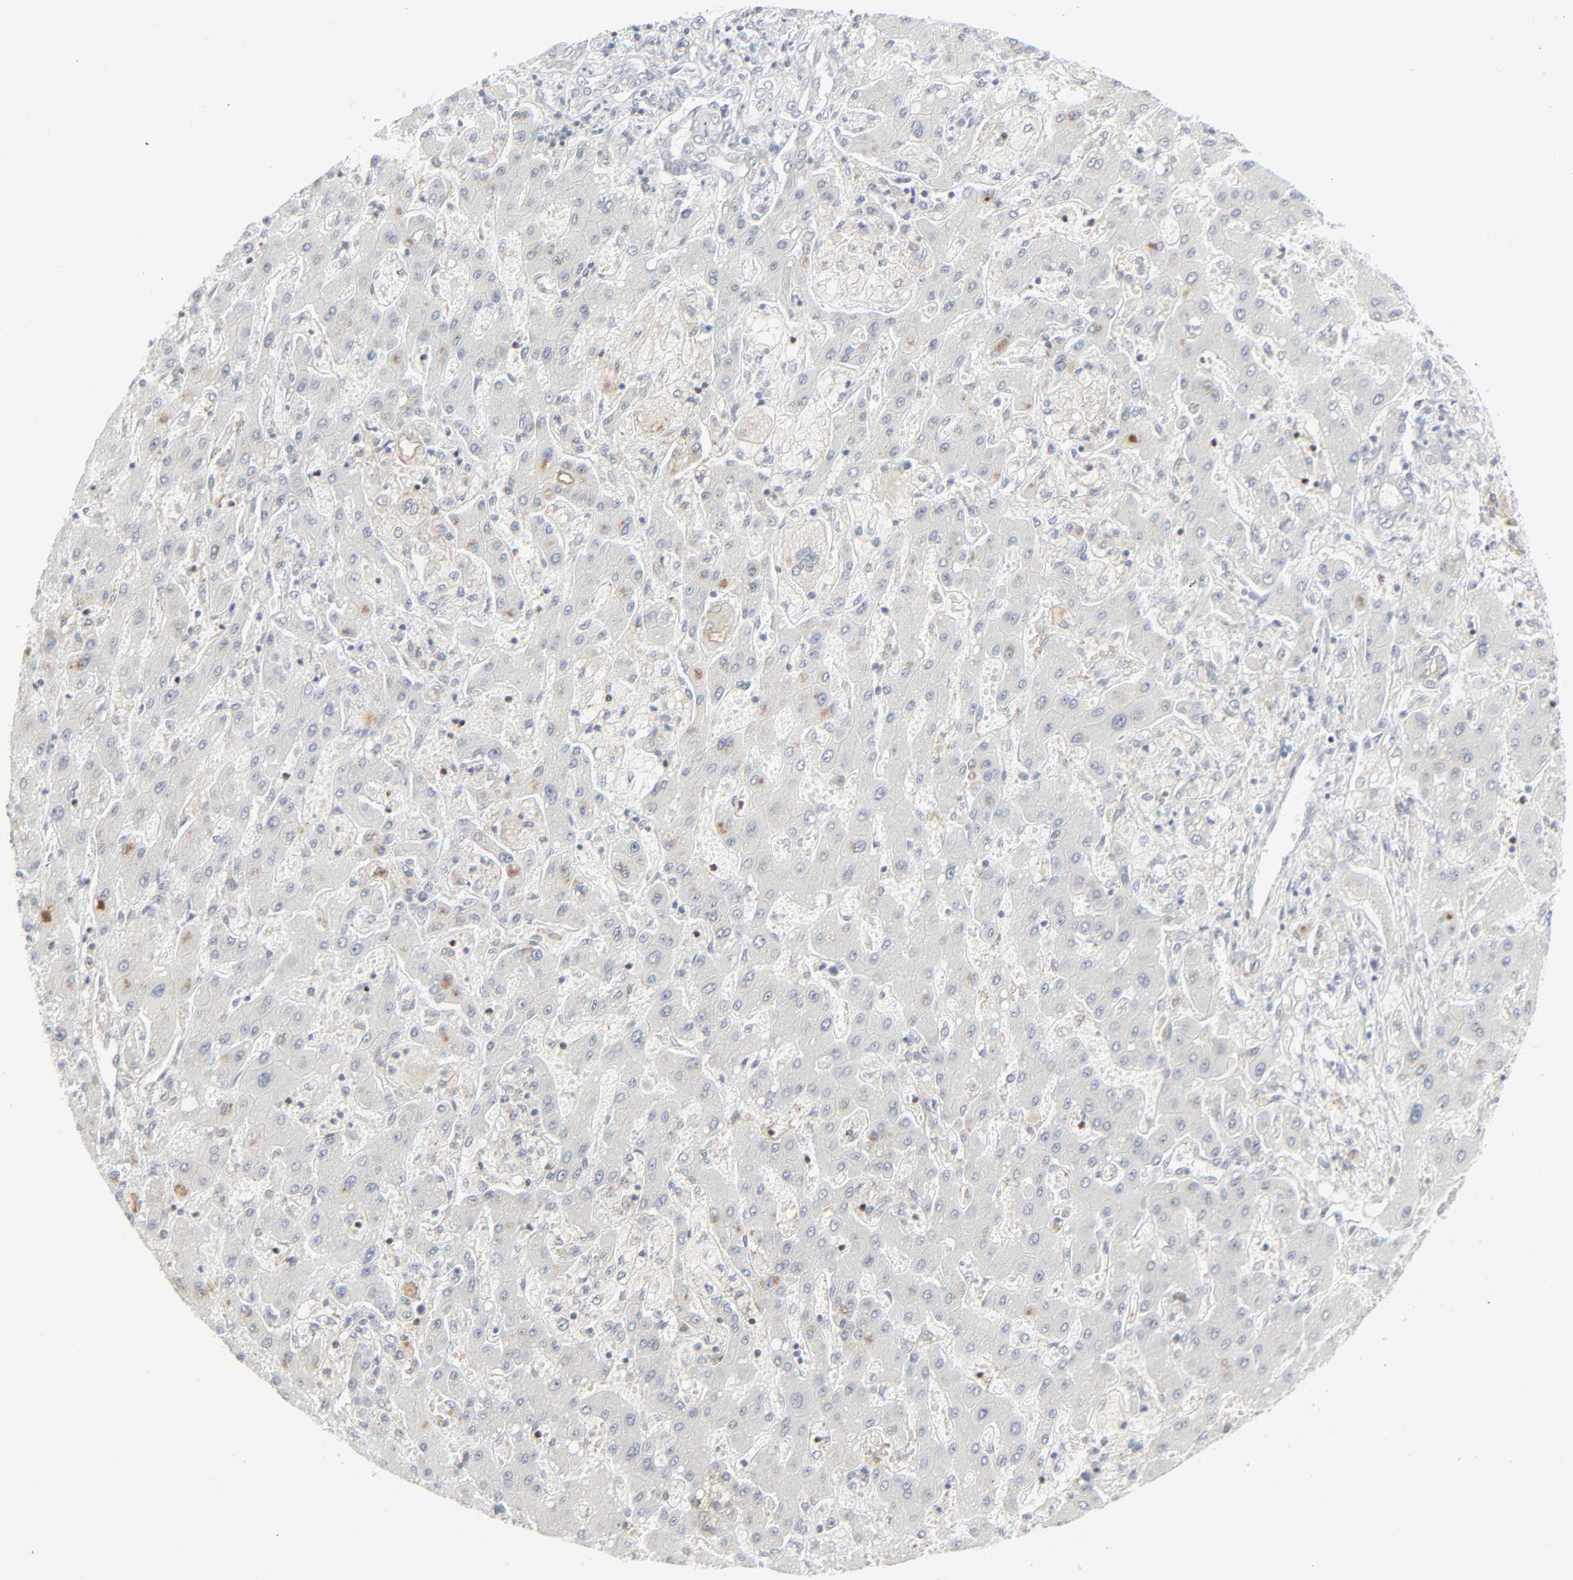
{"staining": {"intensity": "negative", "quantity": "none", "location": "none"}, "tissue": "liver cancer", "cell_type": "Tumor cells", "image_type": "cancer", "snomed": [{"axis": "morphology", "description": "Cholangiocarcinoma"}, {"axis": "topography", "description": "Liver"}], "caption": "DAB (3,3'-diaminobenzidine) immunohistochemical staining of human liver cancer (cholangiocarcinoma) shows no significant expression in tumor cells.", "gene": "ZBTB16", "patient": {"sex": "male", "age": 50}}